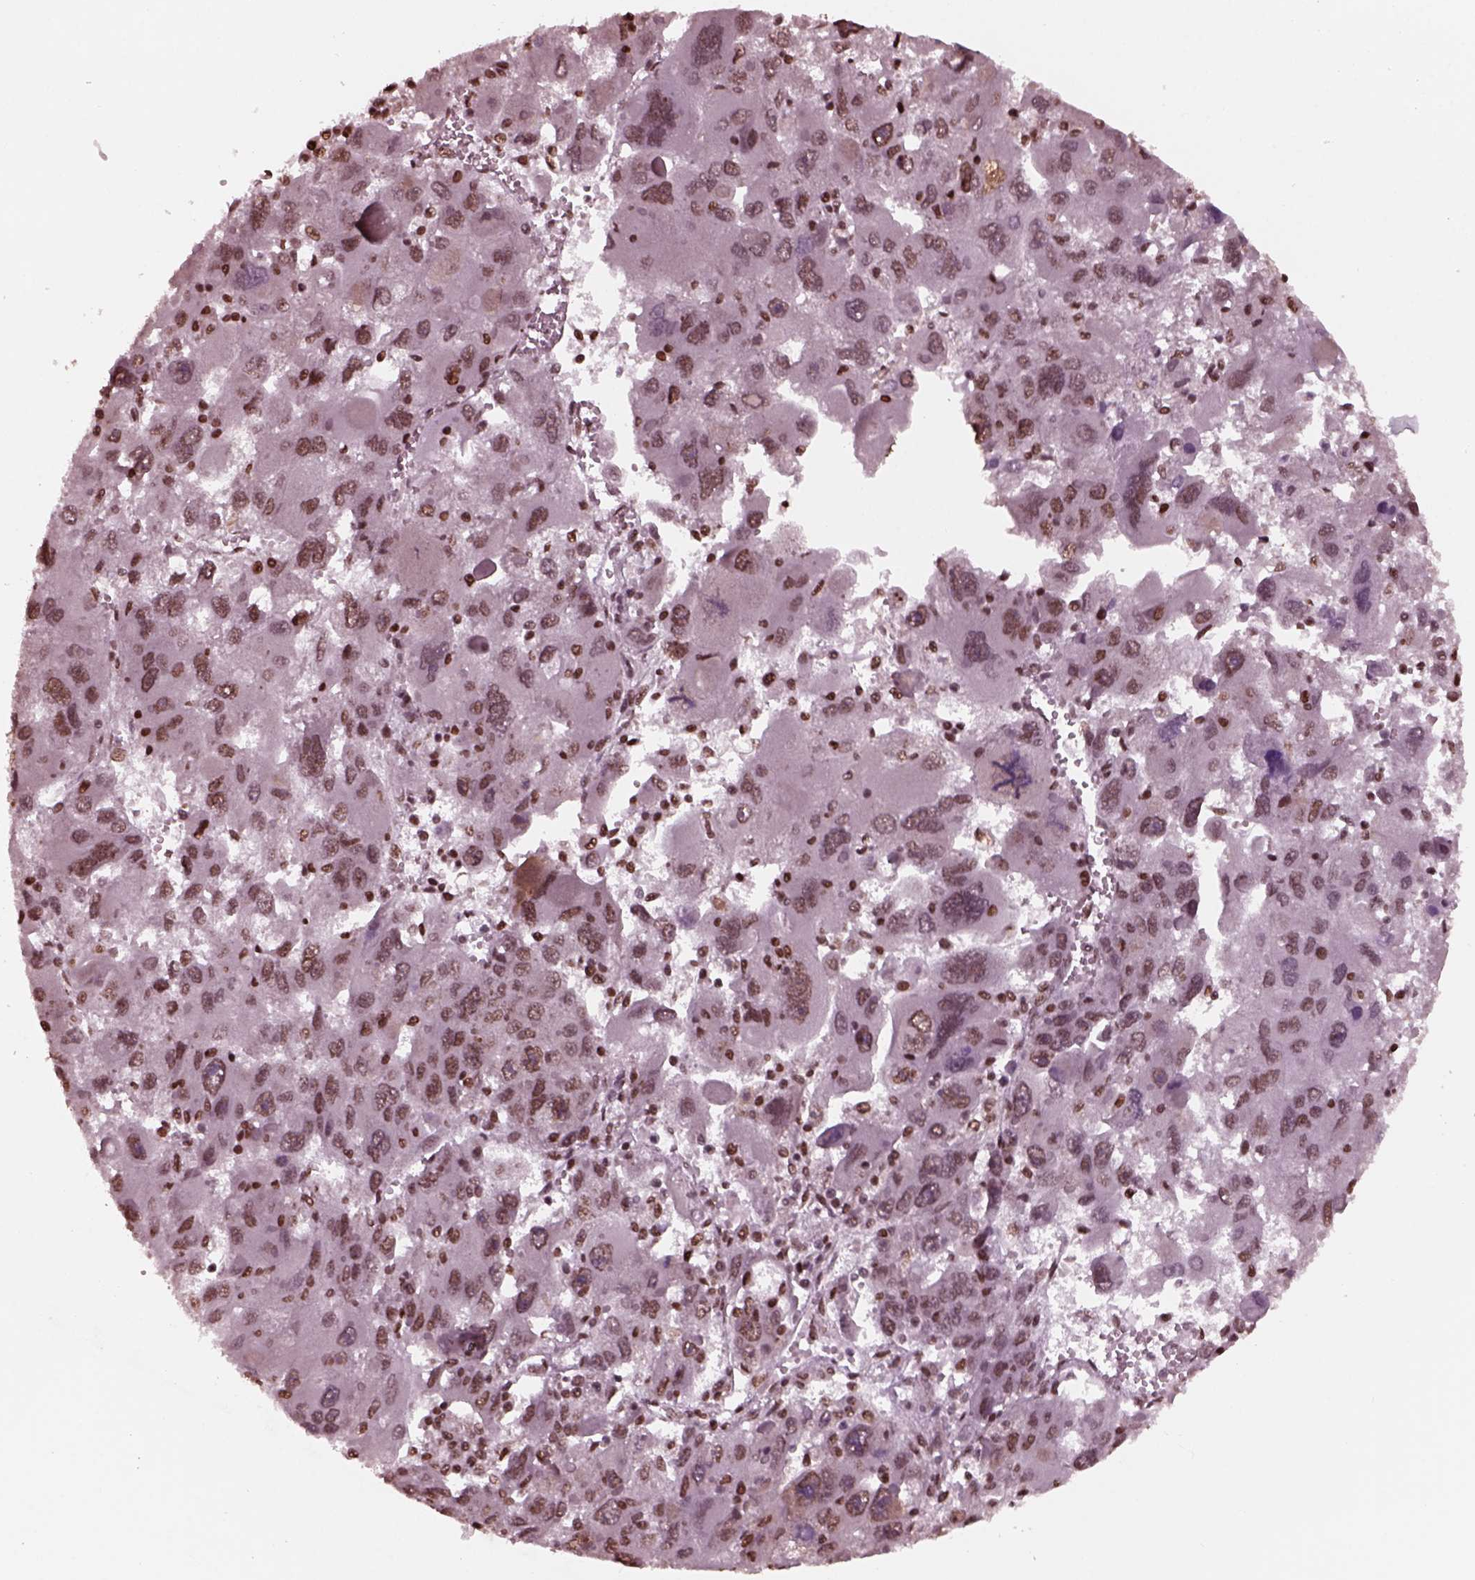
{"staining": {"intensity": "weak", "quantity": "25%-75%", "location": "nuclear"}, "tissue": "liver cancer", "cell_type": "Tumor cells", "image_type": "cancer", "snomed": [{"axis": "morphology", "description": "Carcinoma, Hepatocellular, NOS"}, {"axis": "topography", "description": "Liver"}], "caption": "Liver cancer was stained to show a protein in brown. There is low levels of weak nuclear expression in about 25%-75% of tumor cells. (DAB (3,3'-diaminobenzidine) IHC, brown staining for protein, blue staining for nuclei).", "gene": "NSD1", "patient": {"sex": "female", "age": 41}}